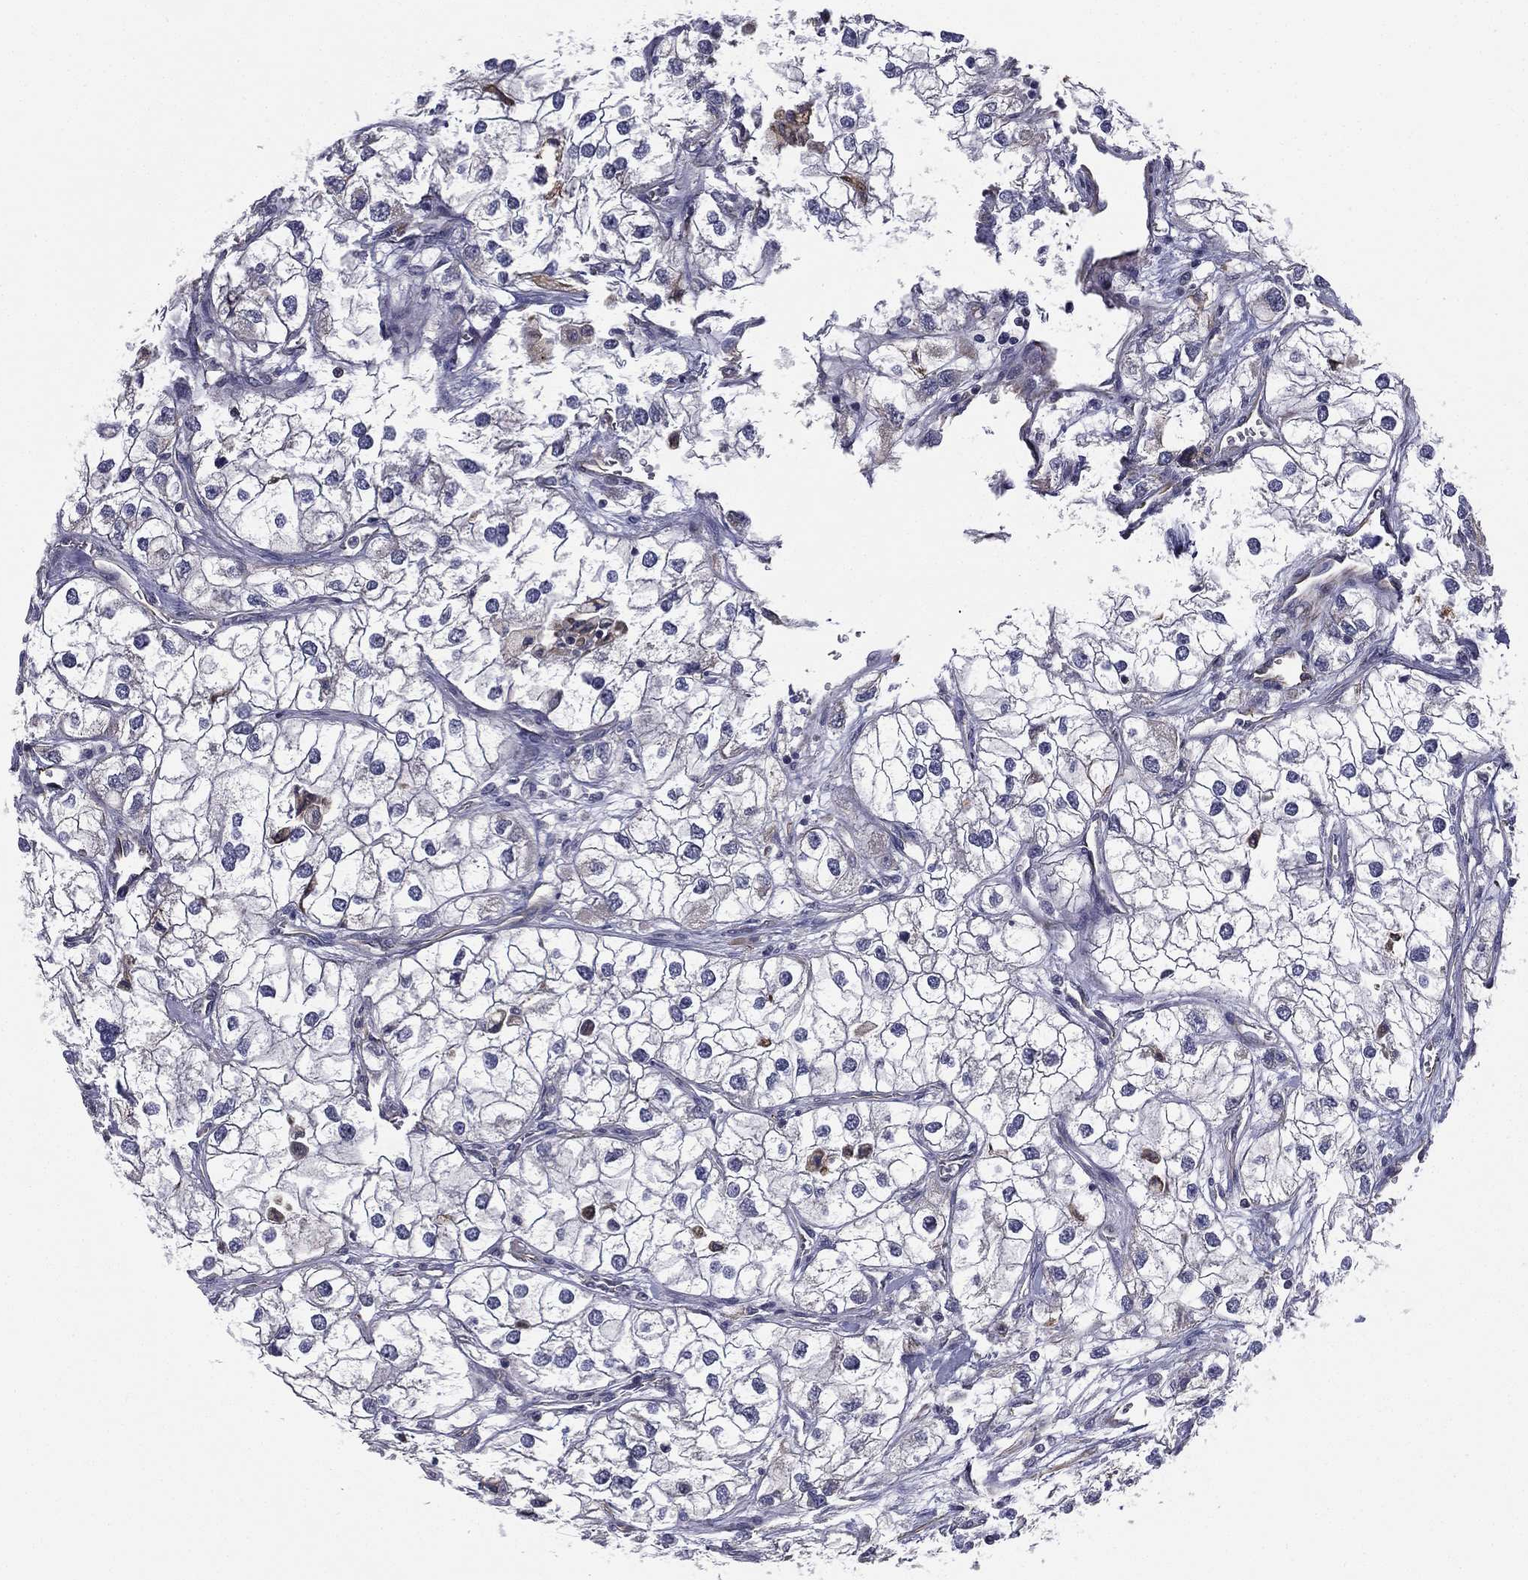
{"staining": {"intensity": "negative", "quantity": "none", "location": "none"}, "tissue": "renal cancer", "cell_type": "Tumor cells", "image_type": "cancer", "snomed": [{"axis": "morphology", "description": "Adenocarcinoma, NOS"}, {"axis": "topography", "description": "Kidney"}], "caption": "The immunohistochemistry histopathology image has no significant expression in tumor cells of adenocarcinoma (renal) tissue.", "gene": "SCUBE1", "patient": {"sex": "male", "age": 59}}